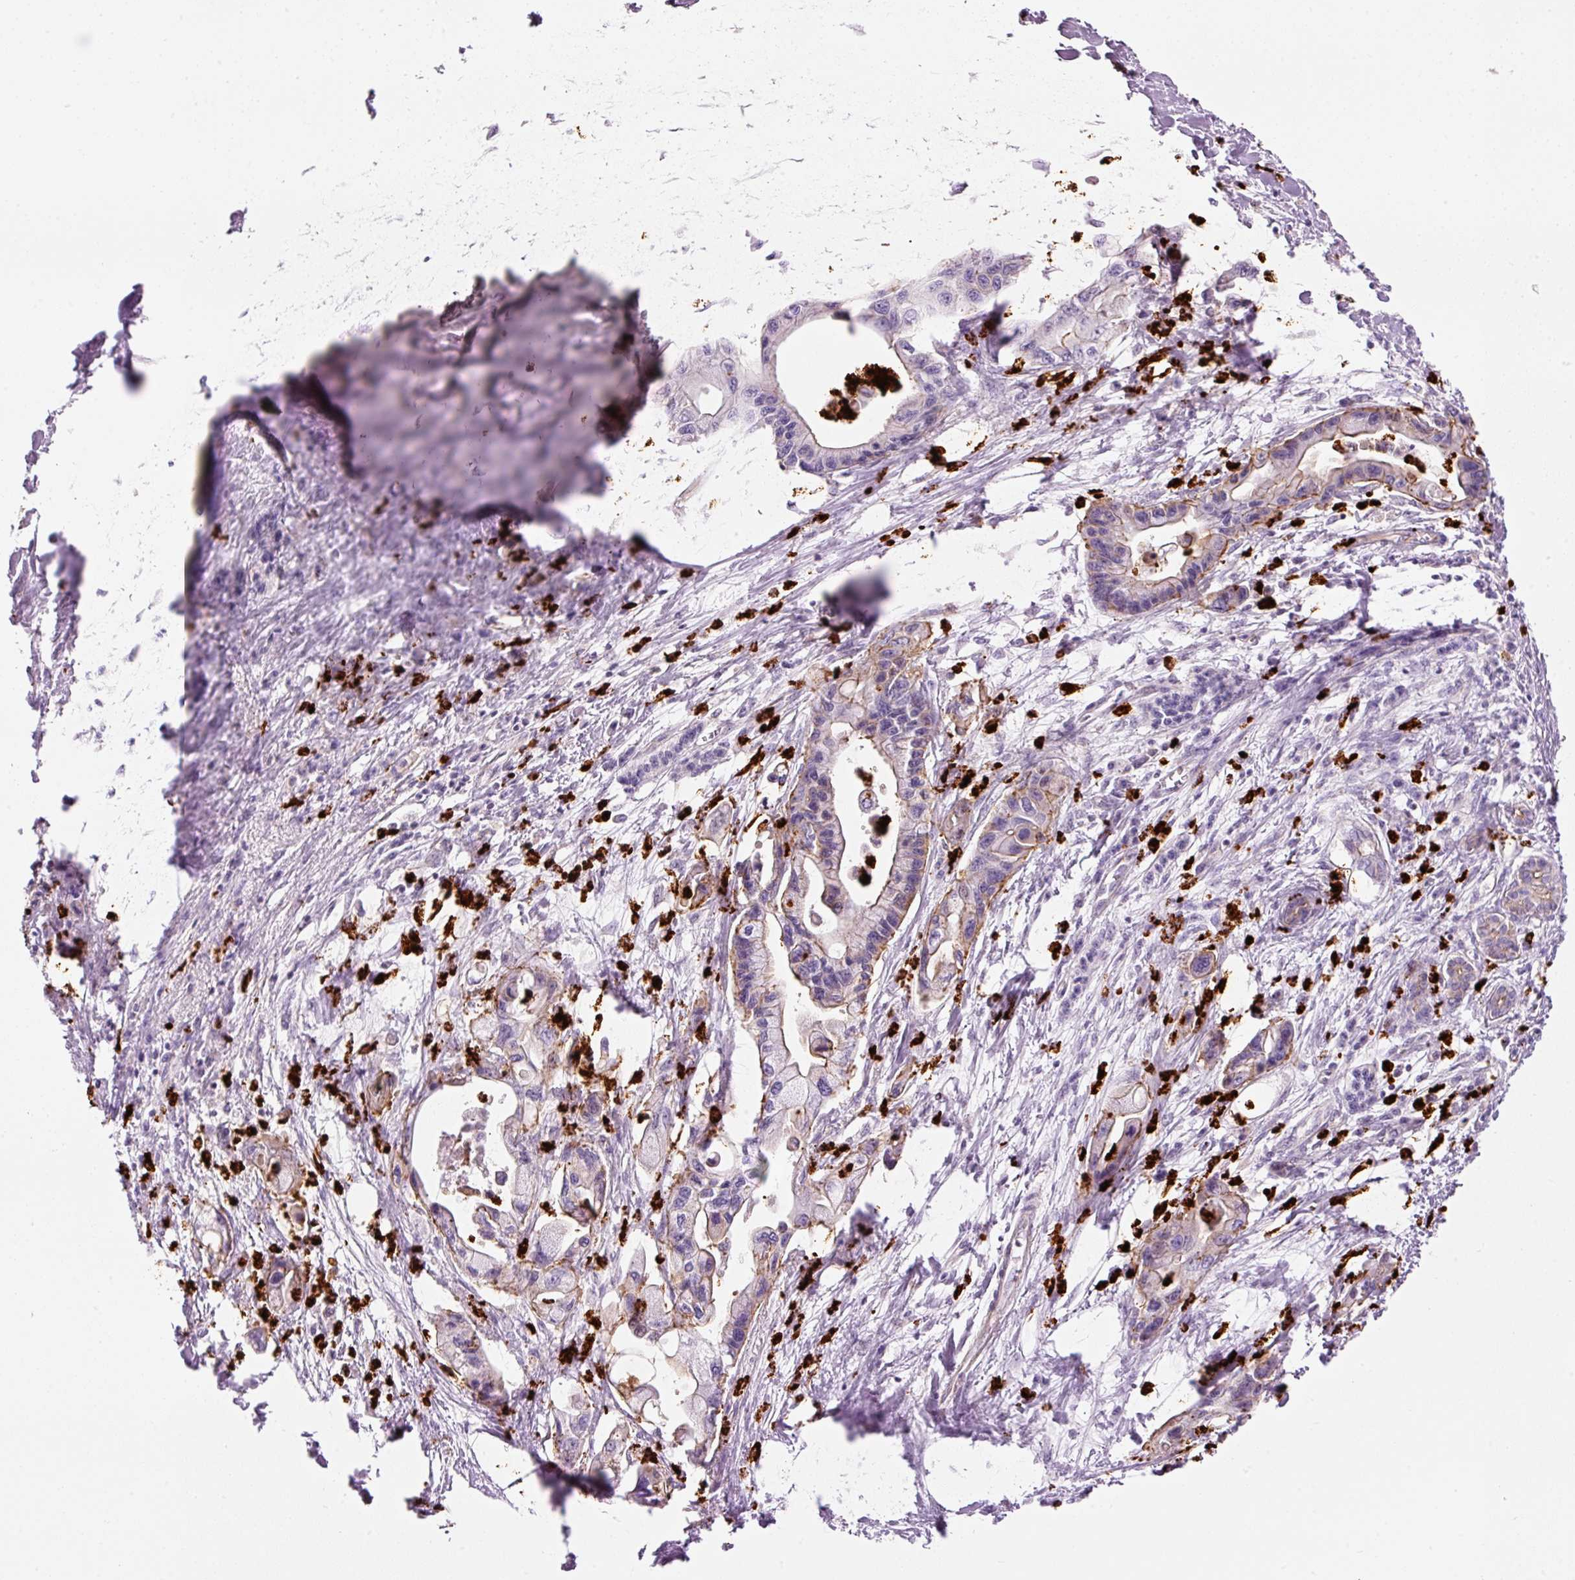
{"staining": {"intensity": "negative", "quantity": "none", "location": "none"}, "tissue": "pancreatic cancer", "cell_type": "Tumor cells", "image_type": "cancer", "snomed": [{"axis": "morphology", "description": "Adenocarcinoma, NOS"}, {"axis": "topography", "description": "Pancreas"}], "caption": "DAB (3,3'-diaminobenzidine) immunohistochemical staining of pancreatic cancer shows no significant positivity in tumor cells.", "gene": "MAP3K3", "patient": {"sex": "male", "age": 61}}